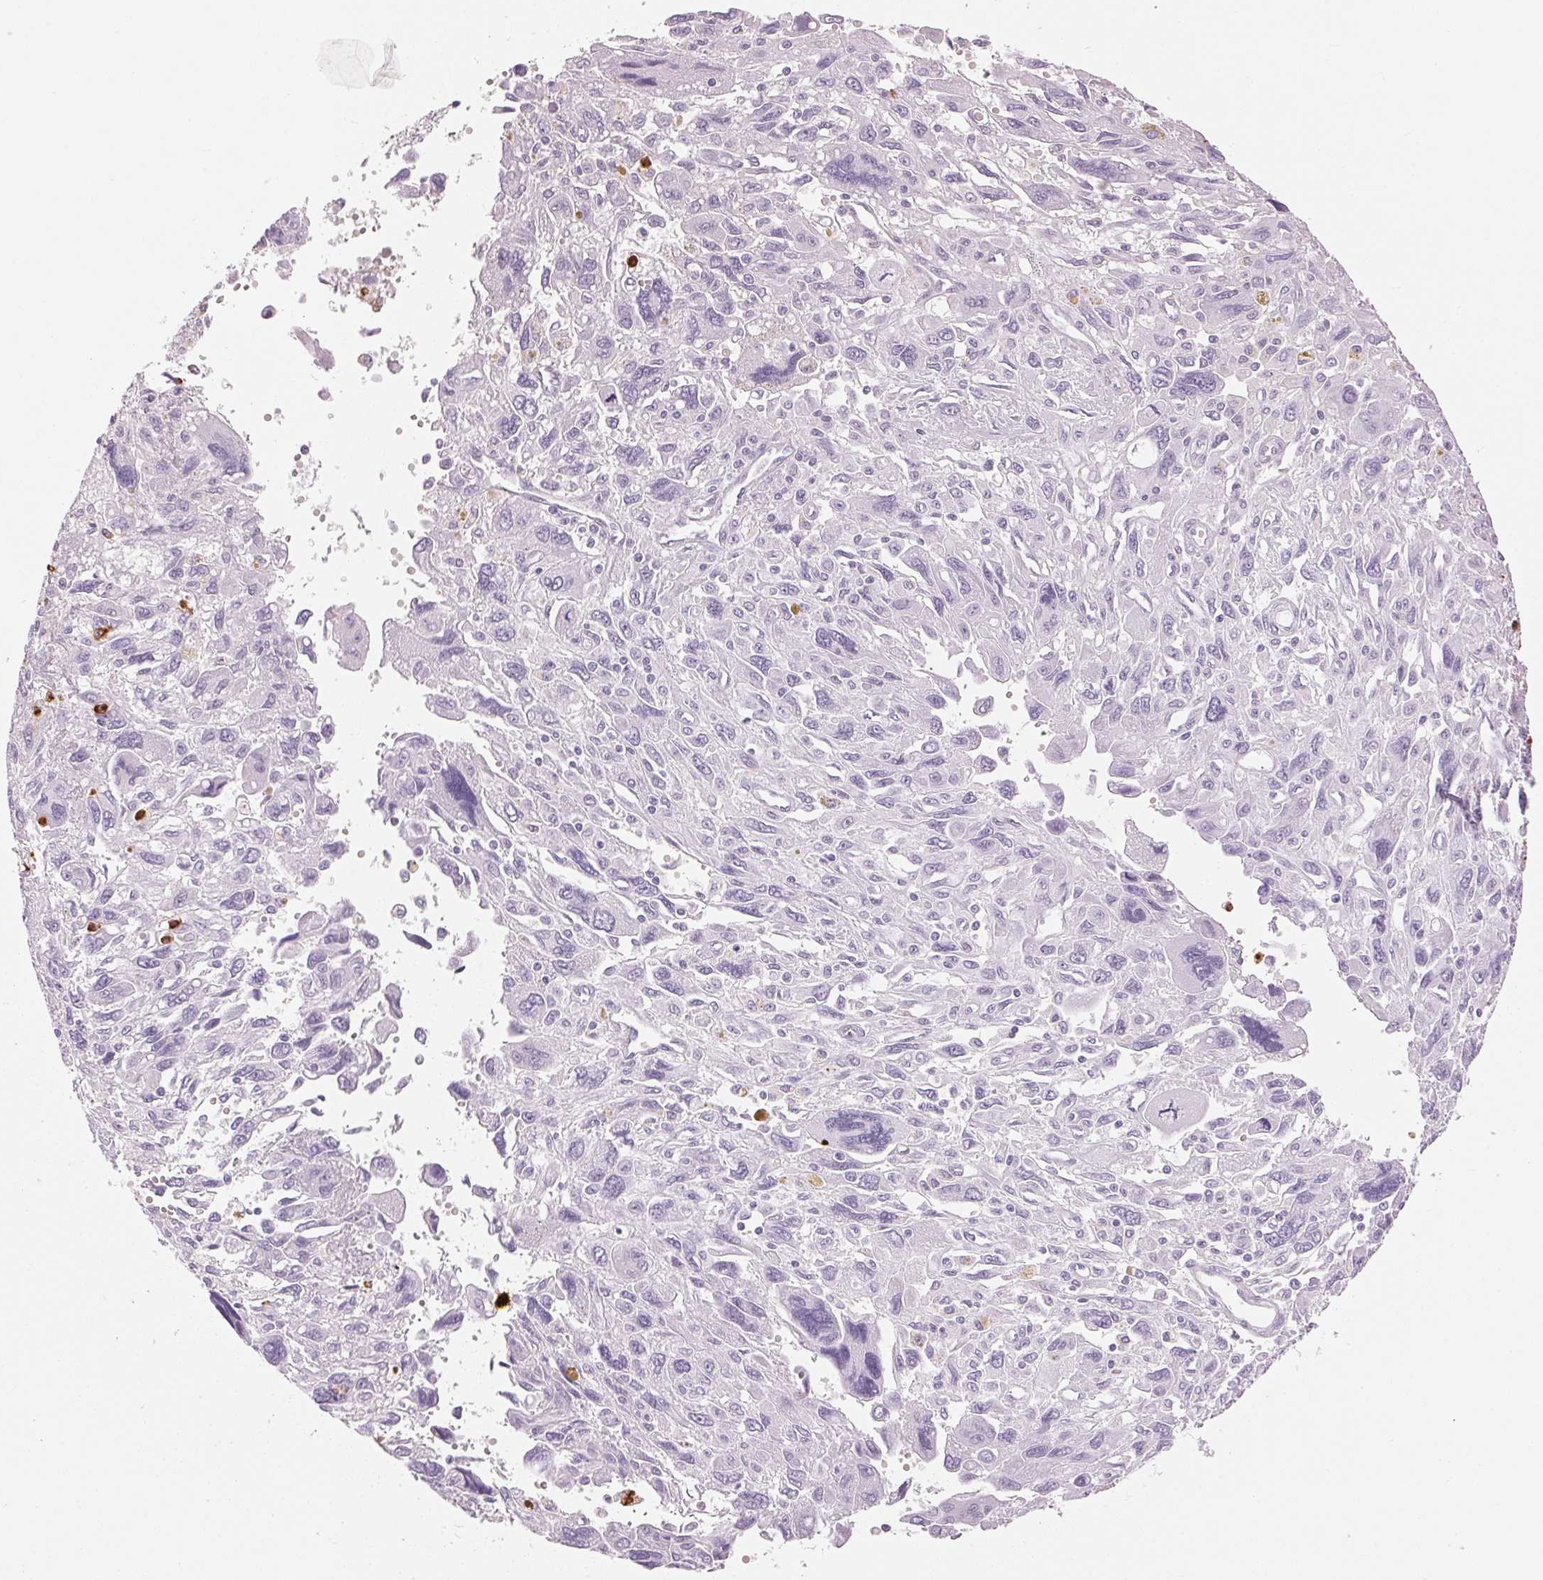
{"staining": {"intensity": "negative", "quantity": "none", "location": "none"}, "tissue": "pancreatic cancer", "cell_type": "Tumor cells", "image_type": "cancer", "snomed": [{"axis": "morphology", "description": "Adenocarcinoma, NOS"}, {"axis": "topography", "description": "Pancreas"}], "caption": "IHC image of neoplastic tissue: human pancreatic cancer stained with DAB (3,3'-diaminobenzidine) demonstrates no significant protein expression in tumor cells. (Immunohistochemistry, brightfield microscopy, high magnification).", "gene": "KLK7", "patient": {"sex": "female", "age": 47}}